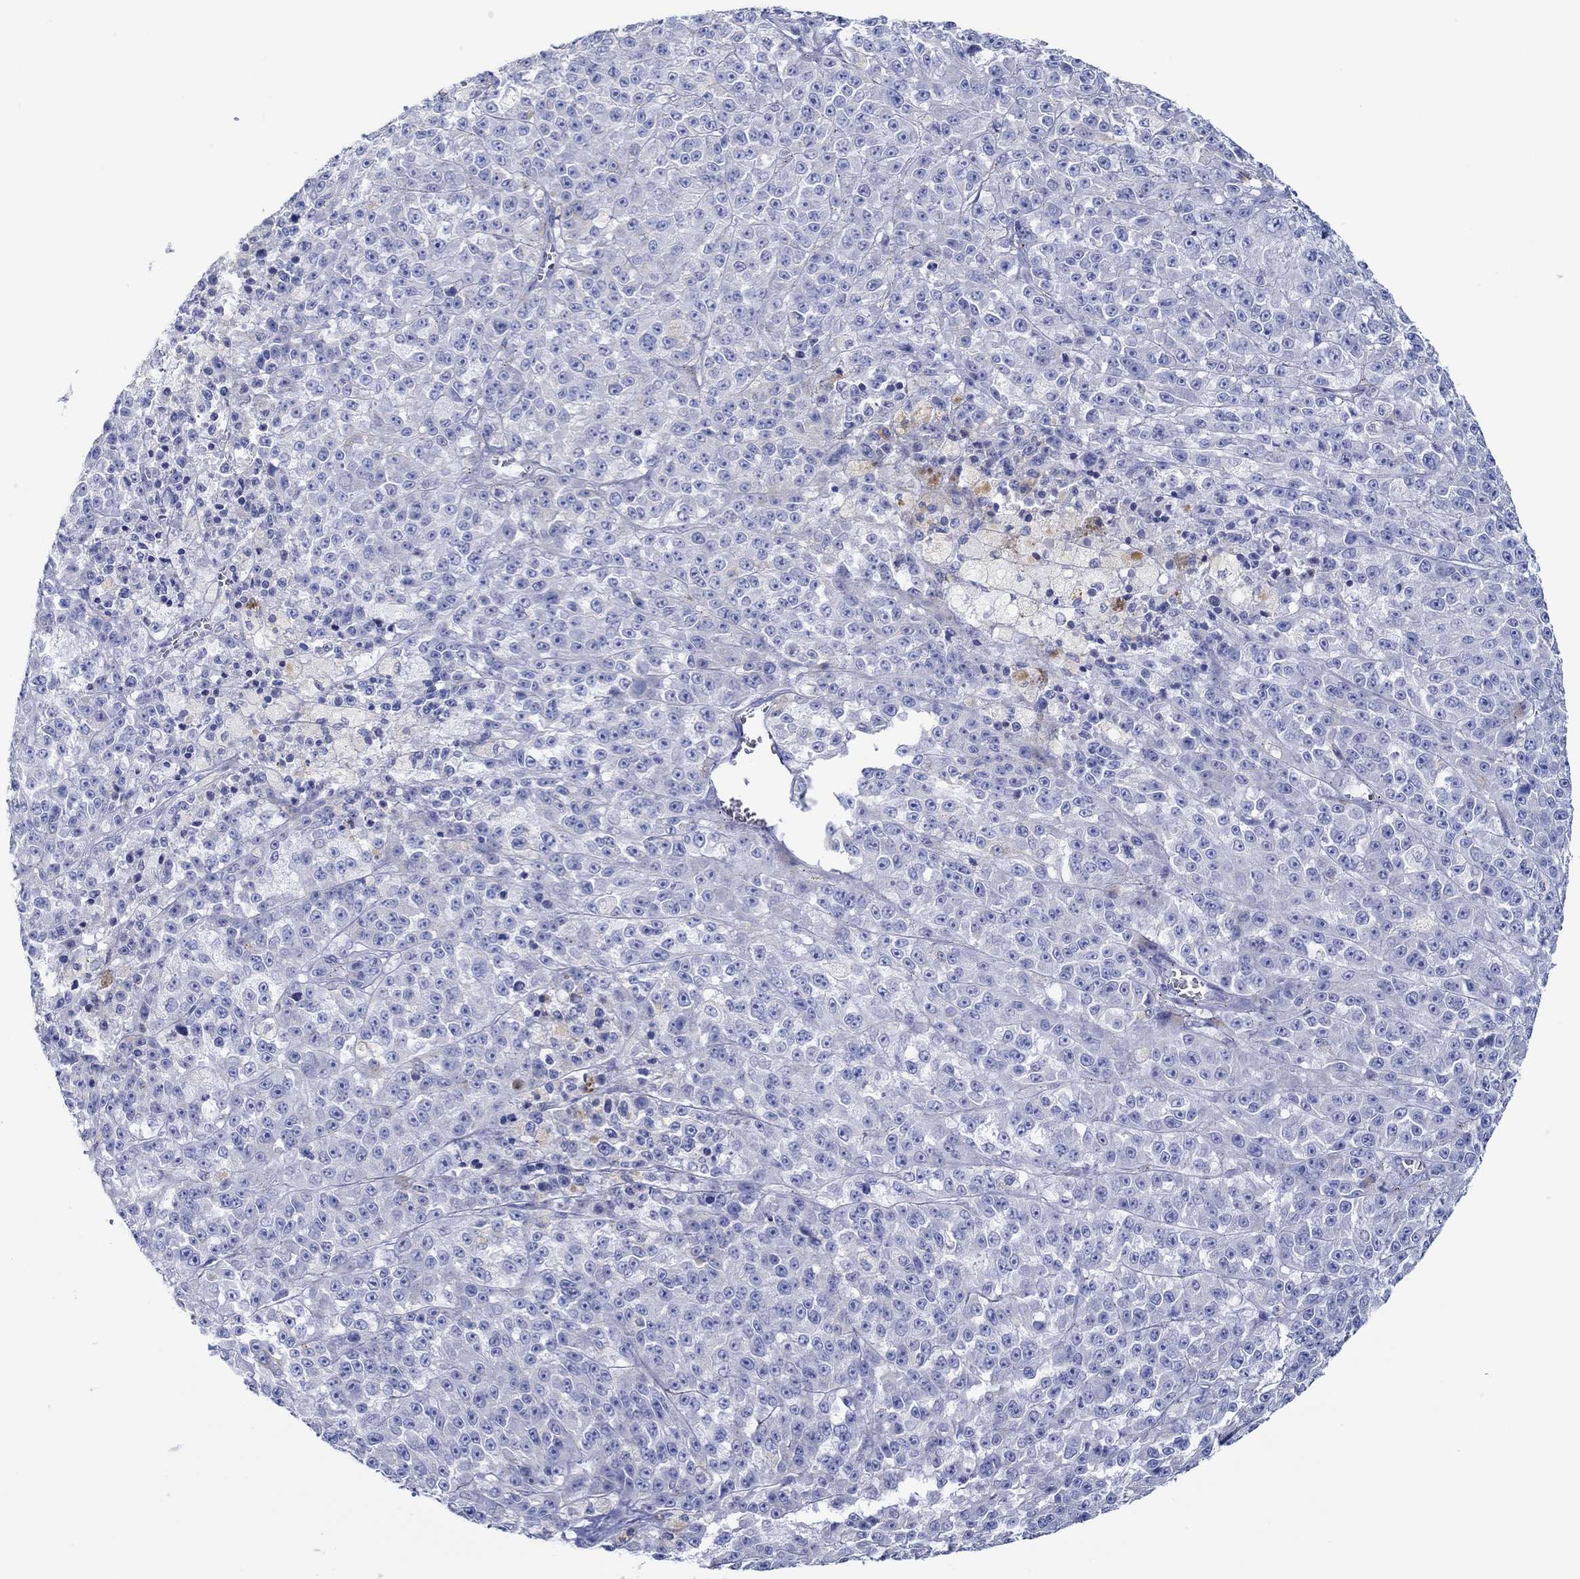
{"staining": {"intensity": "negative", "quantity": "none", "location": "none"}, "tissue": "melanoma", "cell_type": "Tumor cells", "image_type": "cancer", "snomed": [{"axis": "morphology", "description": "Malignant melanoma, NOS"}, {"axis": "topography", "description": "Skin"}], "caption": "The immunohistochemistry histopathology image has no significant expression in tumor cells of melanoma tissue.", "gene": "IGFBP6", "patient": {"sex": "female", "age": 58}}